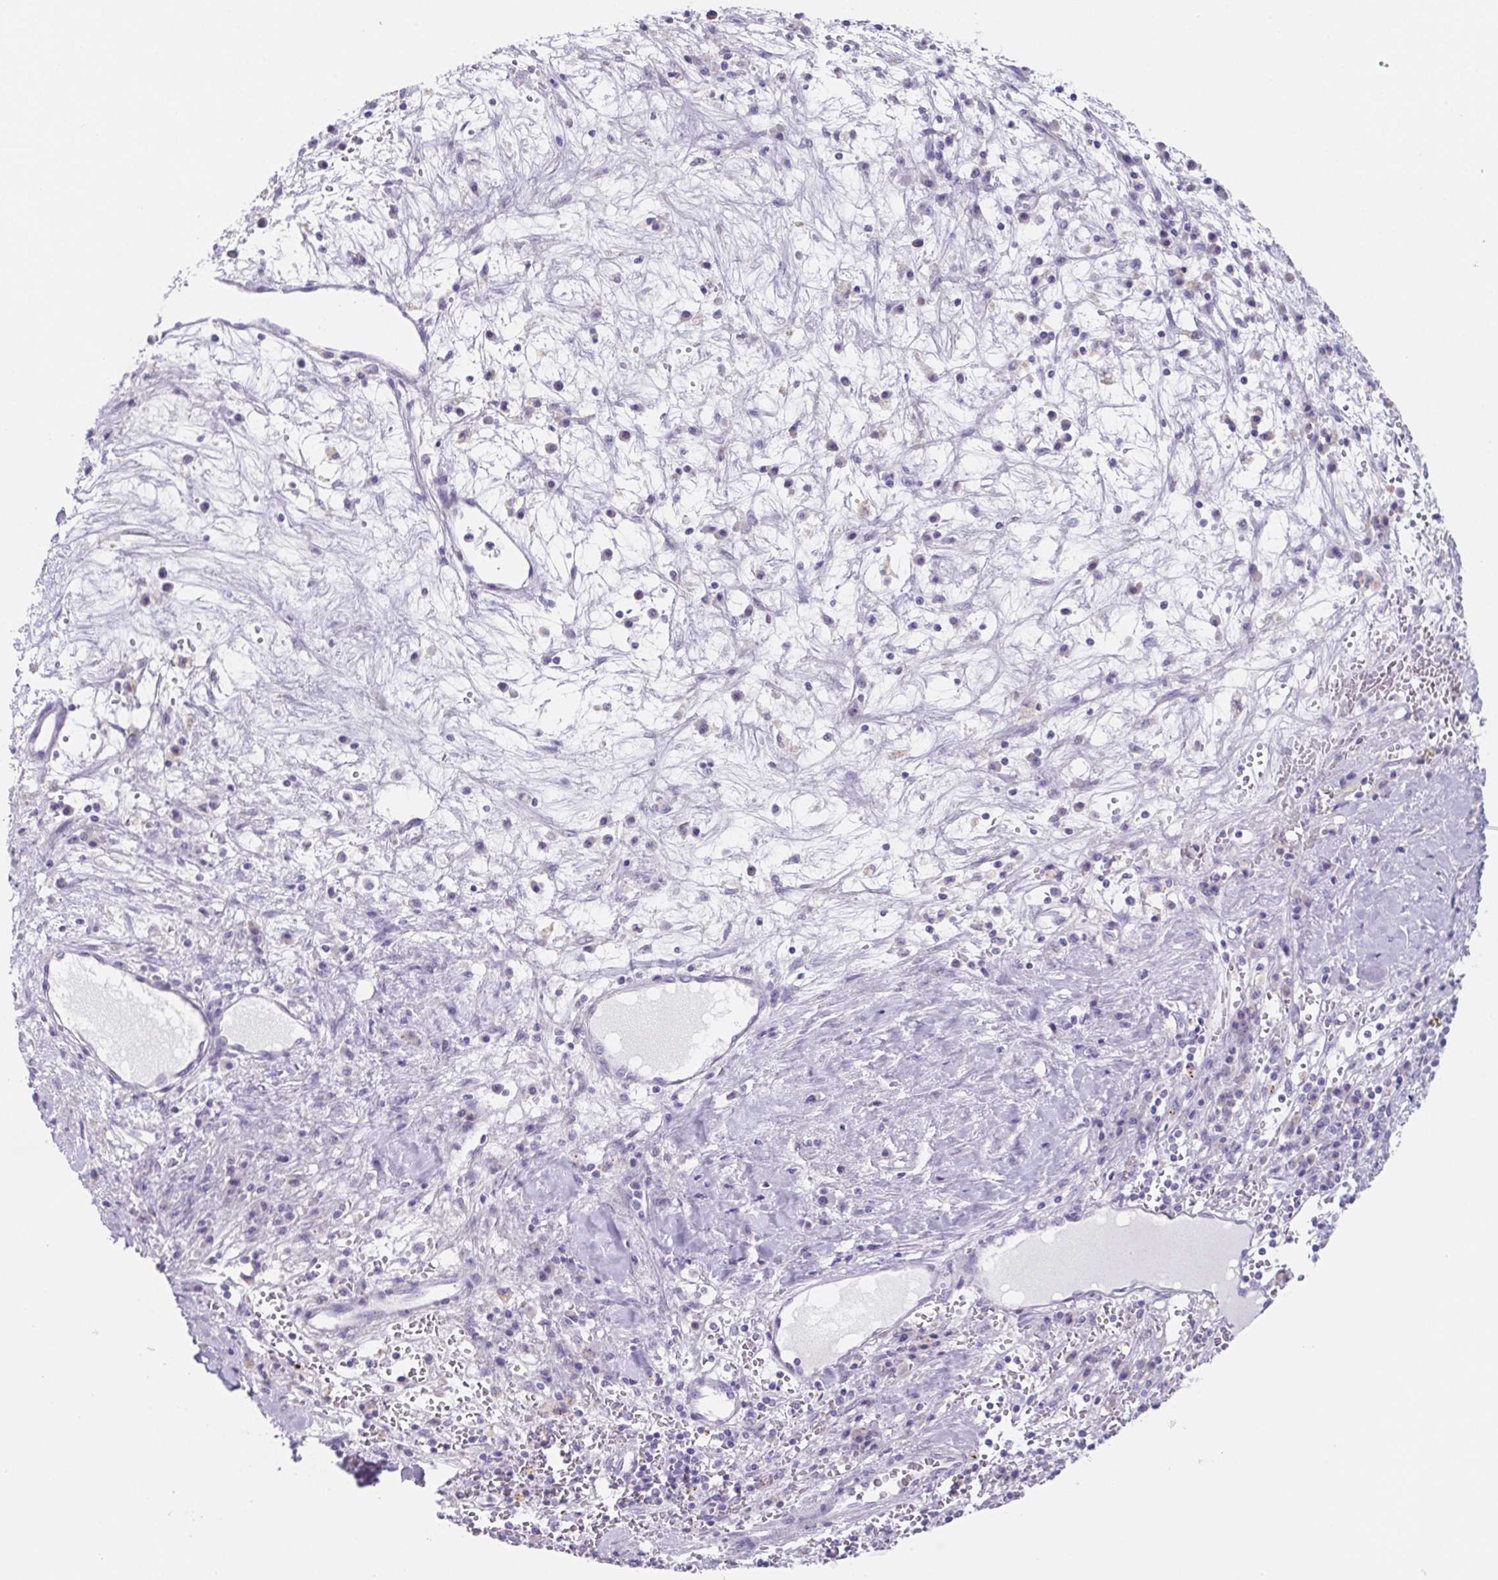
{"staining": {"intensity": "negative", "quantity": "none", "location": "none"}, "tissue": "liver cancer", "cell_type": "Tumor cells", "image_type": "cancer", "snomed": [{"axis": "morphology", "description": "Carcinoma, Hepatocellular, NOS"}, {"axis": "topography", "description": "Liver"}], "caption": "Liver hepatocellular carcinoma stained for a protein using IHC shows no expression tumor cells.", "gene": "HDGFL1", "patient": {"sex": "female", "age": 77}}